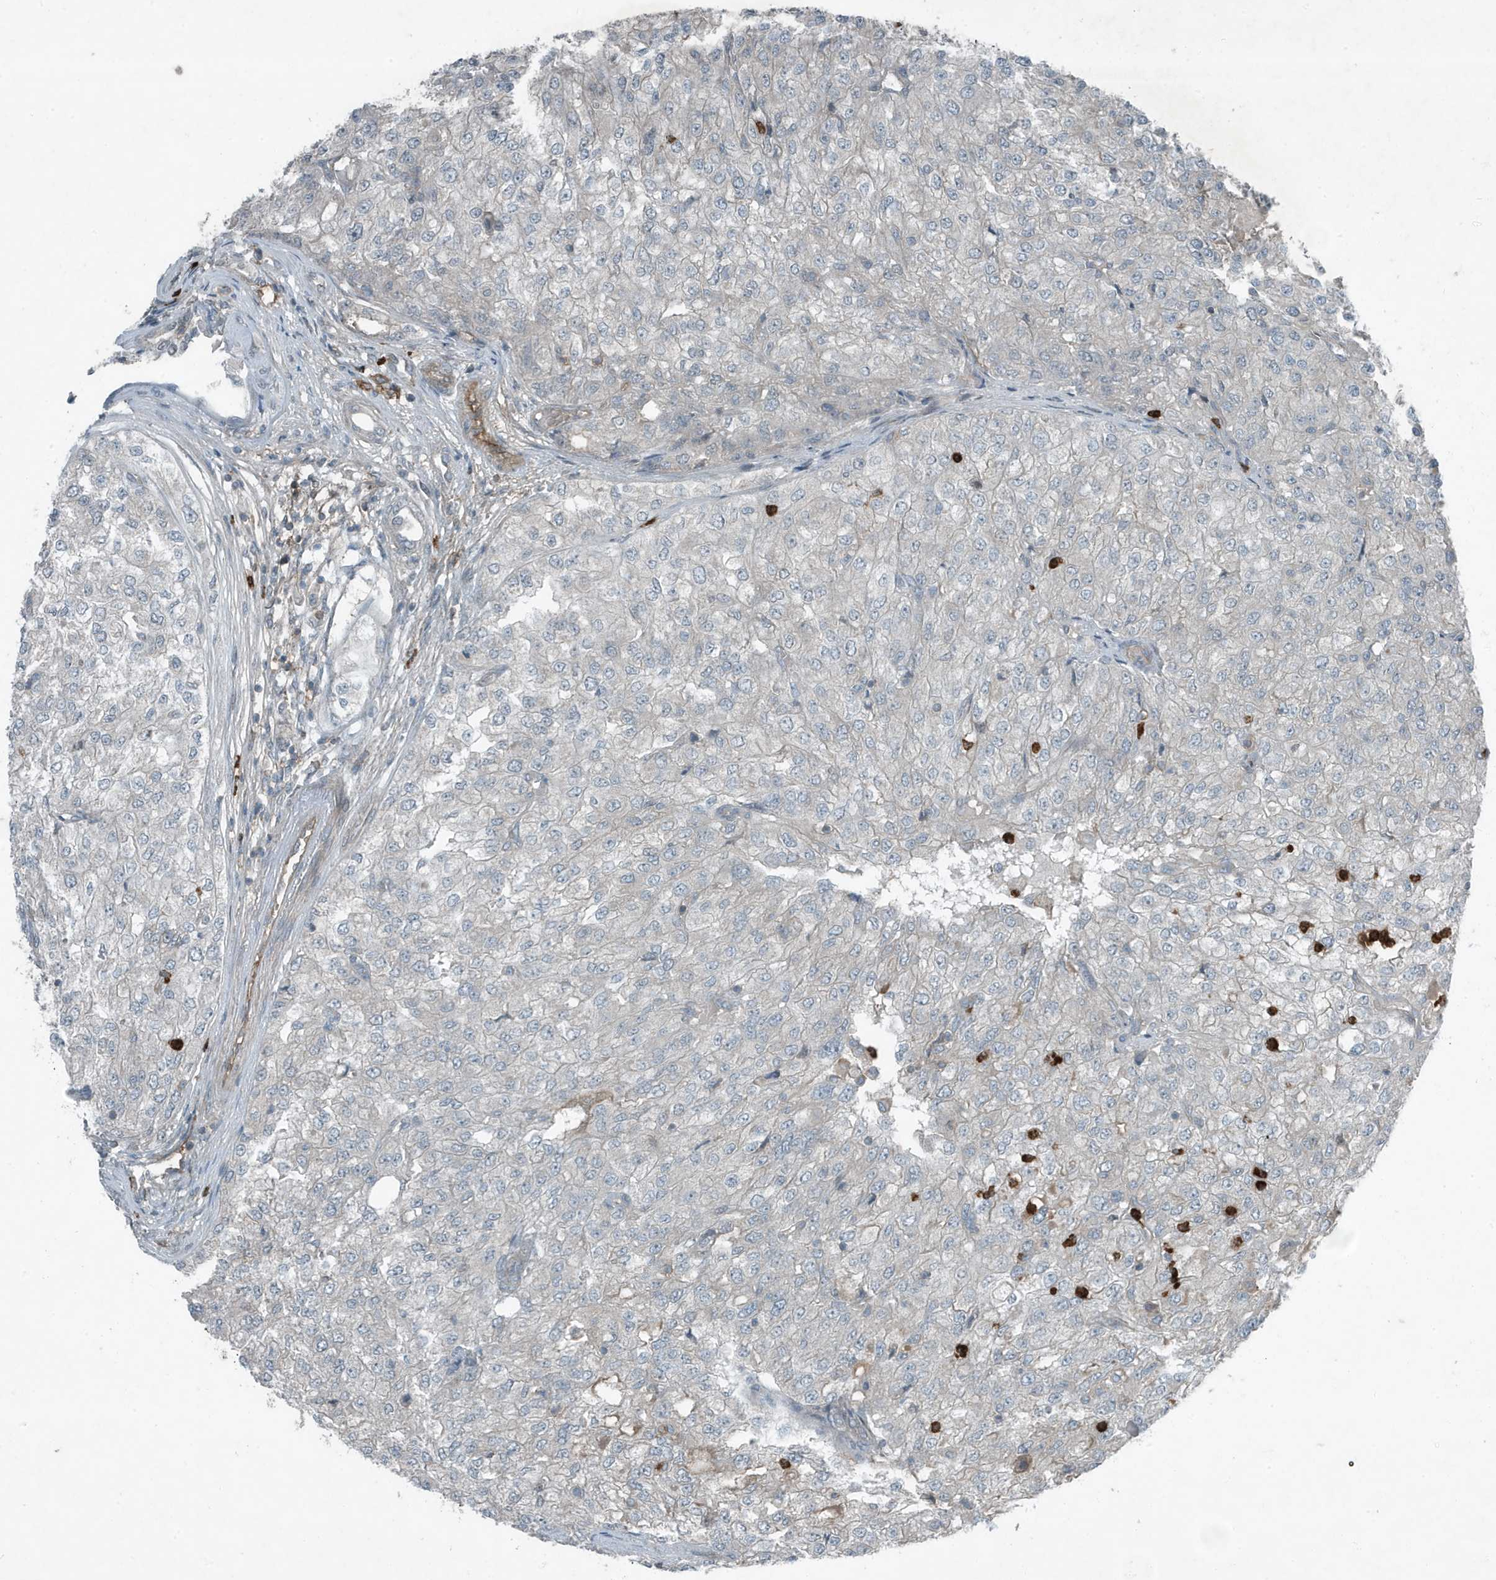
{"staining": {"intensity": "negative", "quantity": "none", "location": "none"}, "tissue": "renal cancer", "cell_type": "Tumor cells", "image_type": "cancer", "snomed": [{"axis": "morphology", "description": "Adenocarcinoma, NOS"}, {"axis": "topography", "description": "Kidney"}], "caption": "Immunohistochemistry micrograph of adenocarcinoma (renal) stained for a protein (brown), which reveals no expression in tumor cells. (DAB (3,3'-diaminobenzidine) immunohistochemistry visualized using brightfield microscopy, high magnification).", "gene": "DAPP1", "patient": {"sex": "female", "age": 54}}